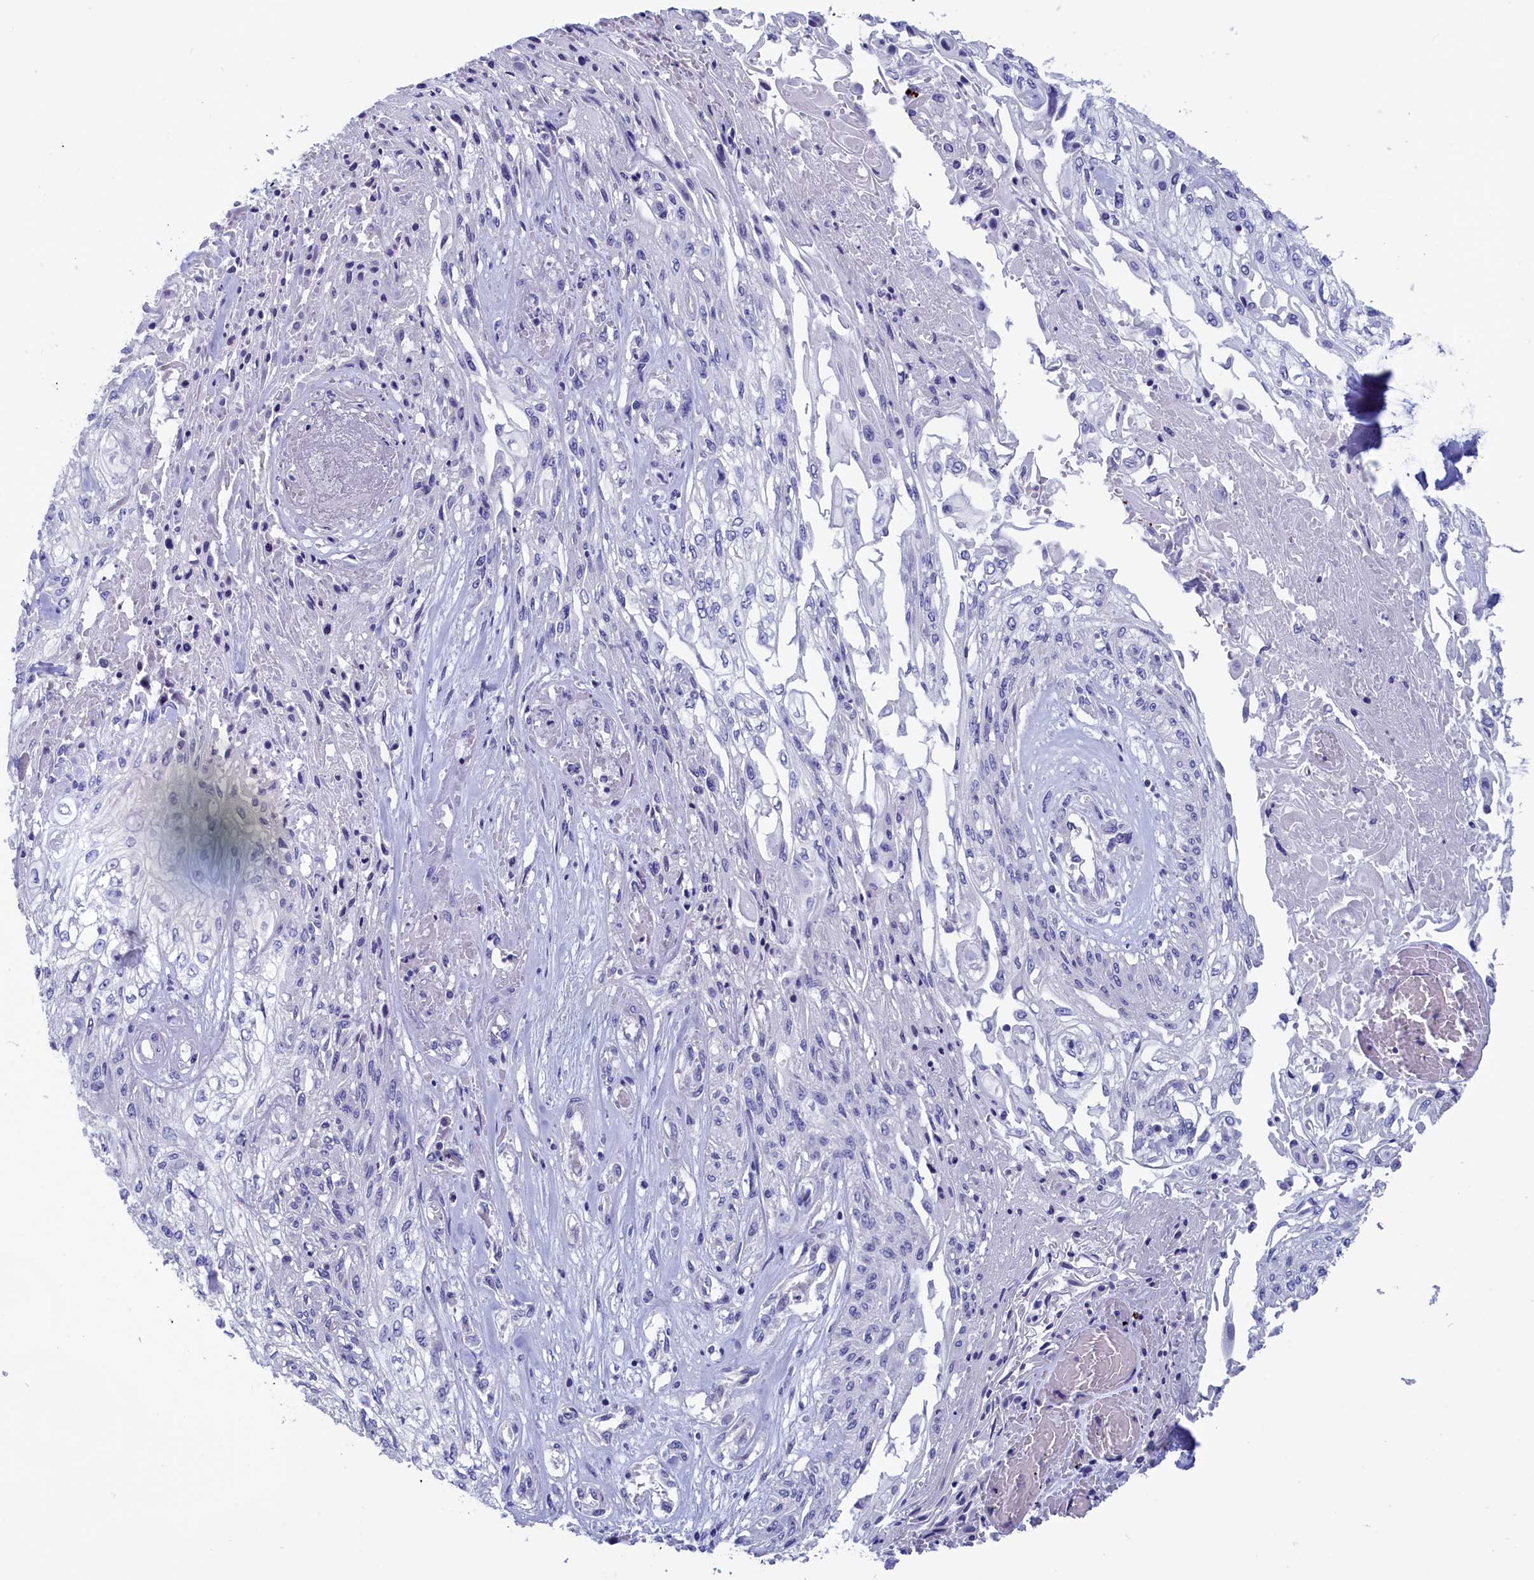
{"staining": {"intensity": "negative", "quantity": "none", "location": "none"}, "tissue": "skin cancer", "cell_type": "Tumor cells", "image_type": "cancer", "snomed": [{"axis": "morphology", "description": "Squamous cell carcinoma, NOS"}, {"axis": "morphology", "description": "Squamous cell carcinoma, metastatic, NOS"}, {"axis": "topography", "description": "Skin"}, {"axis": "topography", "description": "Lymph node"}], "caption": "An immunohistochemistry (IHC) micrograph of skin squamous cell carcinoma is shown. There is no staining in tumor cells of skin squamous cell carcinoma. (DAB (3,3'-diaminobenzidine) IHC, high magnification).", "gene": "VPS35L", "patient": {"sex": "male", "age": 75}}